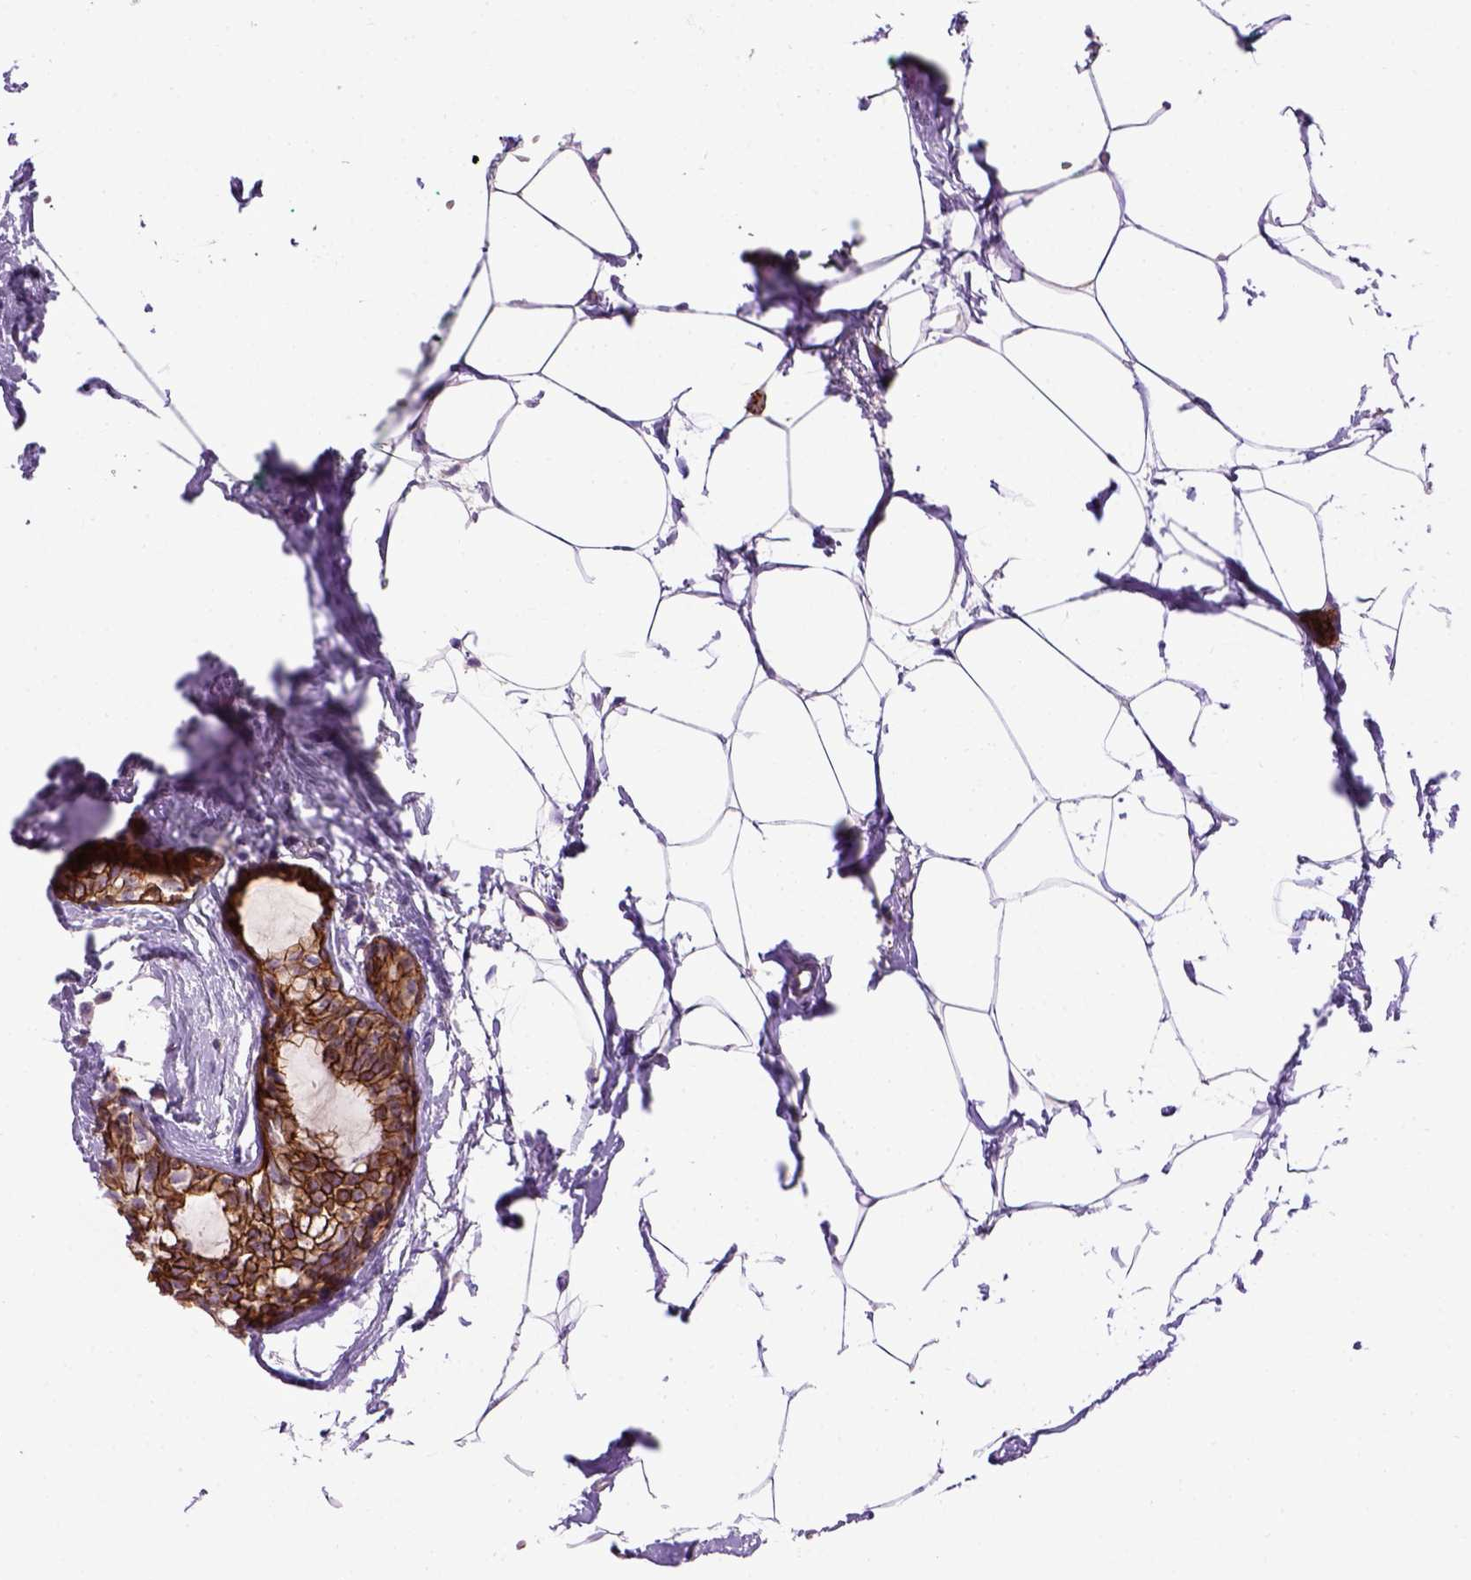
{"staining": {"intensity": "strong", "quantity": ">75%", "location": "cytoplasmic/membranous"}, "tissue": "breast cancer", "cell_type": "Tumor cells", "image_type": "cancer", "snomed": [{"axis": "morphology", "description": "Duct carcinoma"}, {"axis": "topography", "description": "Breast"}], "caption": "Invasive ductal carcinoma (breast) stained with DAB immunohistochemistry shows high levels of strong cytoplasmic/membranous expression in approximately >75% of tumor cells.", "gene": "CDH1", "patient": {"sex": "female", "age": 40}}